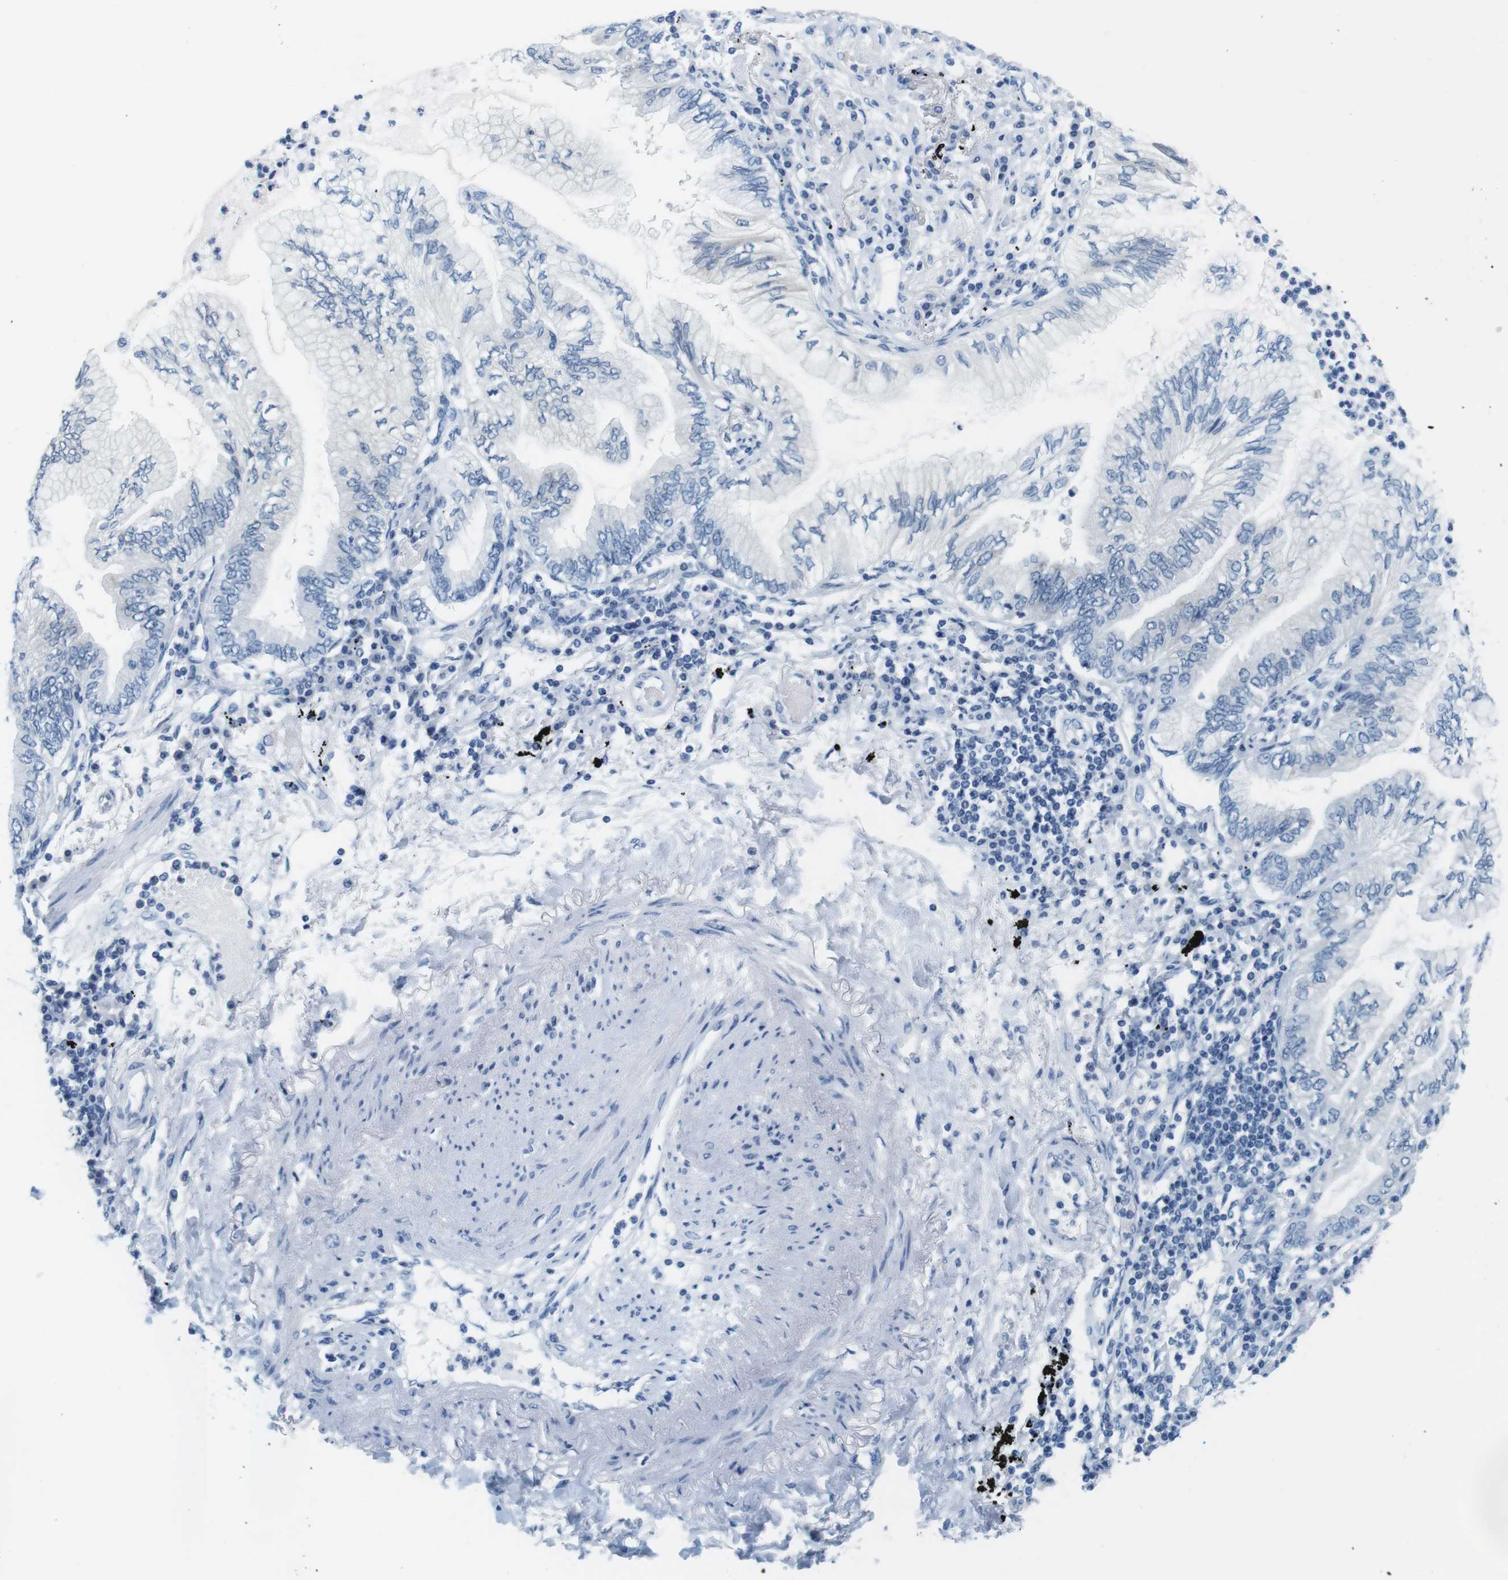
{"staining": {"intensity": "negative", "quantity": "none", "location": "none"}, "tissue": "lung cancer", "cell_type": "Tumor cells", "image_type": "cancer", "snomed": [{"axis": "morphology", "description": "Normal tissue, NOS"}, {"axis": "morphology", "description": "Adenocarcinoma, NOS"}, {"axis": "topography", "description": "Bronchus"}, {"axis": "topography", "description": "Lung"}], "caption": "Immunohistochemistry (IHC) of lung adenocarcinoma displays no expression in tumor cells.", "gene": "CYP2C9", "patient": {"sex": "female", "age": 70}}